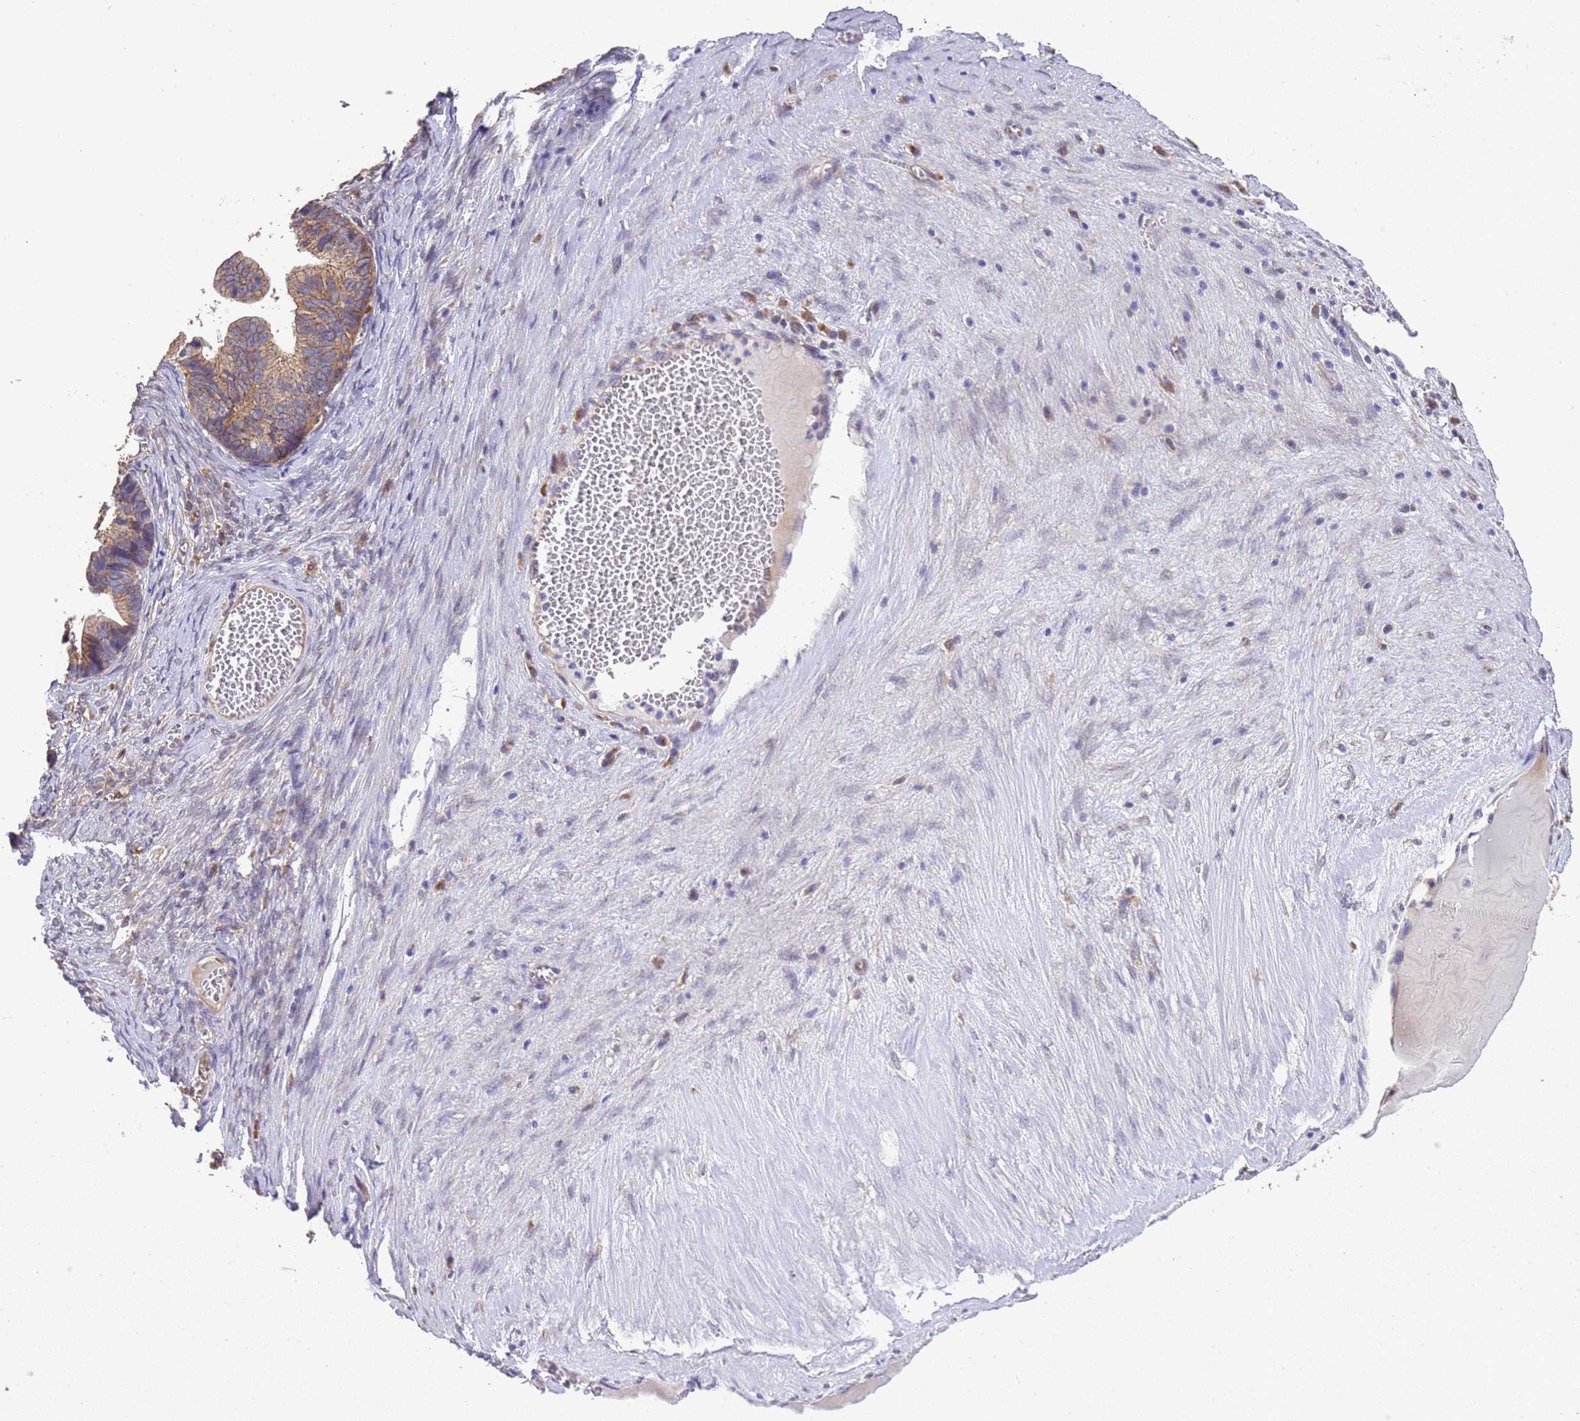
{"staining": {"intensity": "moderate", "quantity": ">75%", "location": "cytoplasmic/membranous"}, "tissue": "ovarian cancer", "cell_type": "Tumor cells", "image_type": "cancer", "snomed": [{"axis": "morphology", "description": "Cystadenocarcinoma, serous, NOS"}, {"axis": "topography", "description": "Ovary"}], "caption": "A brown stain shows moderate cytoplasmic/membranous staining of a protein in ovarian cancer (serous cystadenocarcinoma) tumor cells. (IHC, brightfield microscopy, high magnification).", "gene": "NPHP1", "patient": {"sex": "female", "age": 56}}